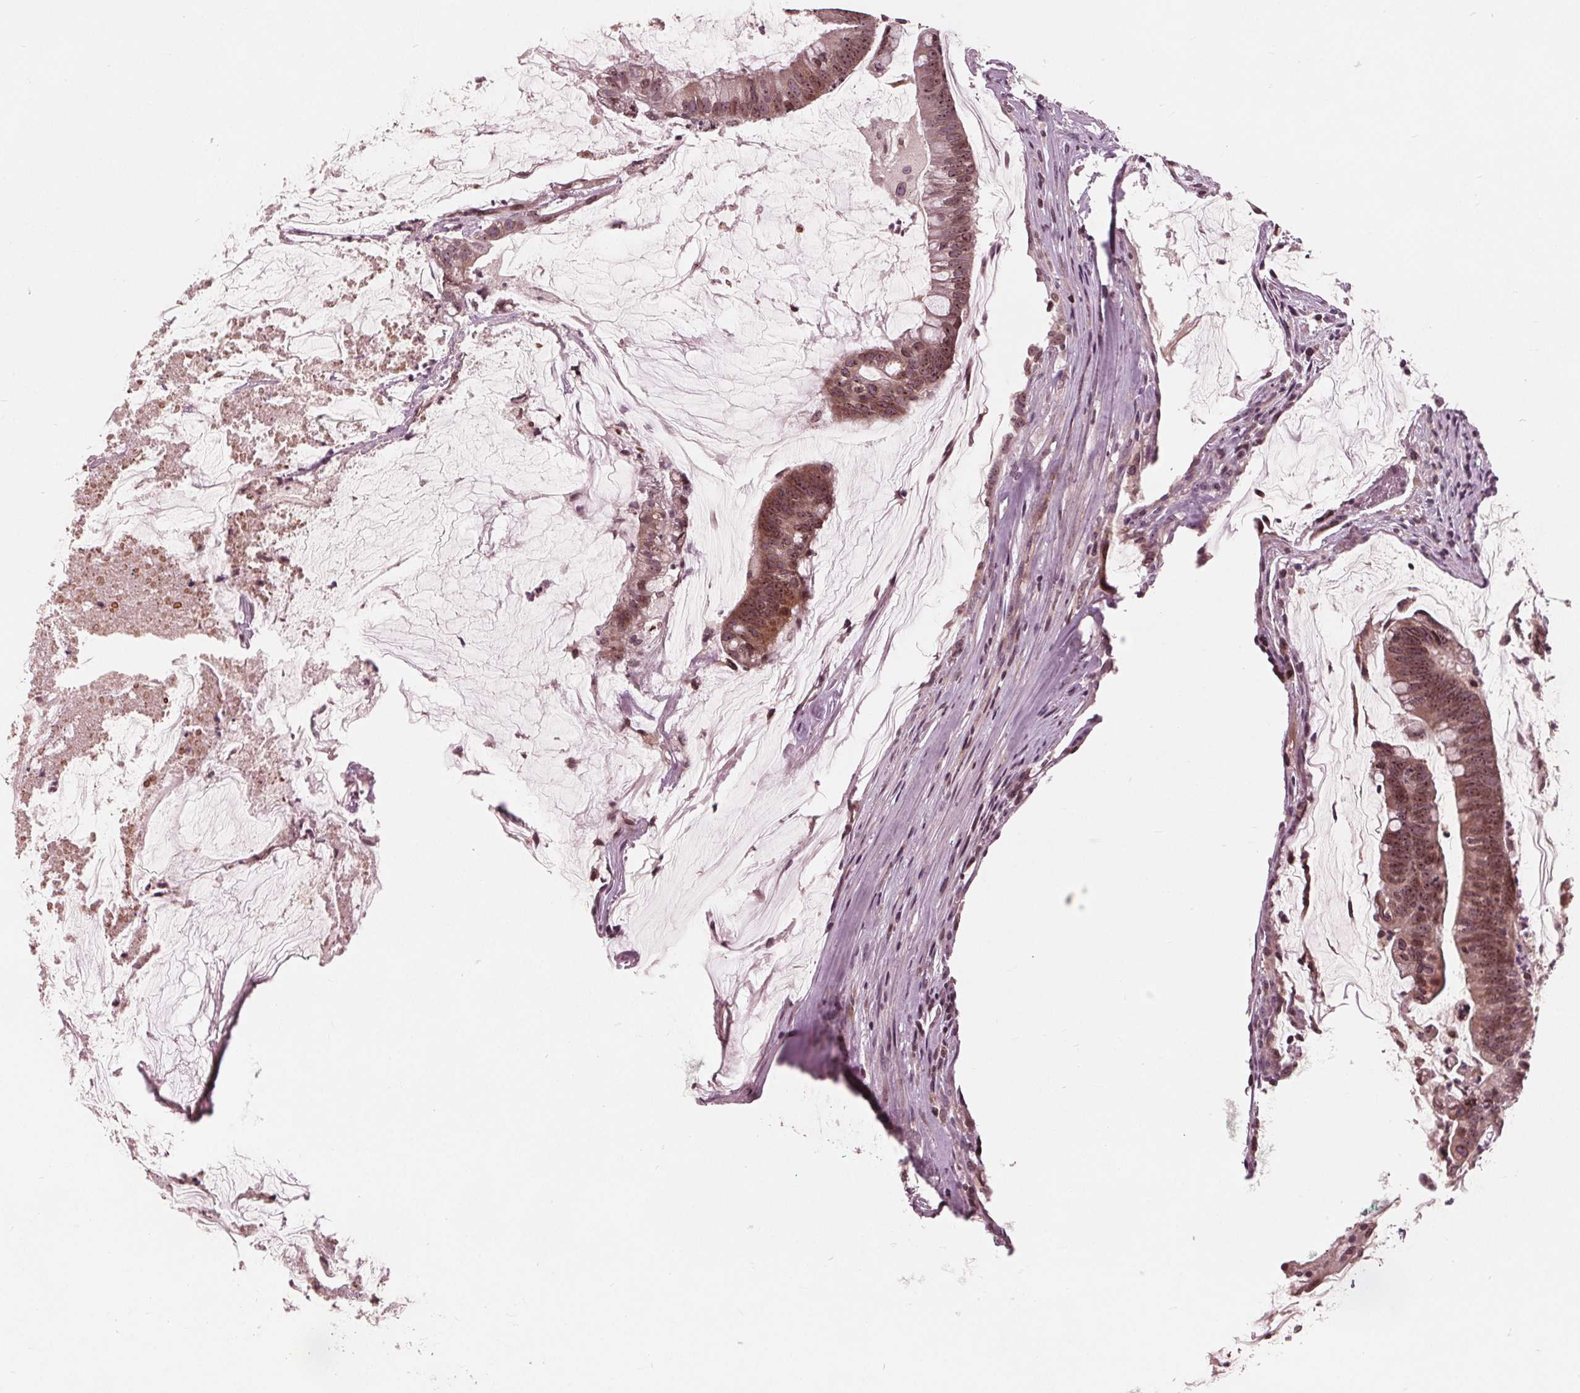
{"staining": {"intensity": "moderate", "quantity": ">75%", "location": "cytoplasmic/membranous,nuclear"}, "tissue": "colorectal cancer", "cell_type": "Tumor cells", "image_type": "cancer", "snomed": [{"axis": "morphology", "description": "Adenocarcinoma, NOS"}, {"axis": "topography", "description": "Colon"}], "caption": "IHC histopathology image of adenocarcinoma (colorectal) stained for a protein (brown), which shows medium levels of moderate cytoplasmic/membranous and nuclear expression in about >75% of tumor cells.", "gene": "NUP210", "patient": {"sex": "male", "age": 62}}